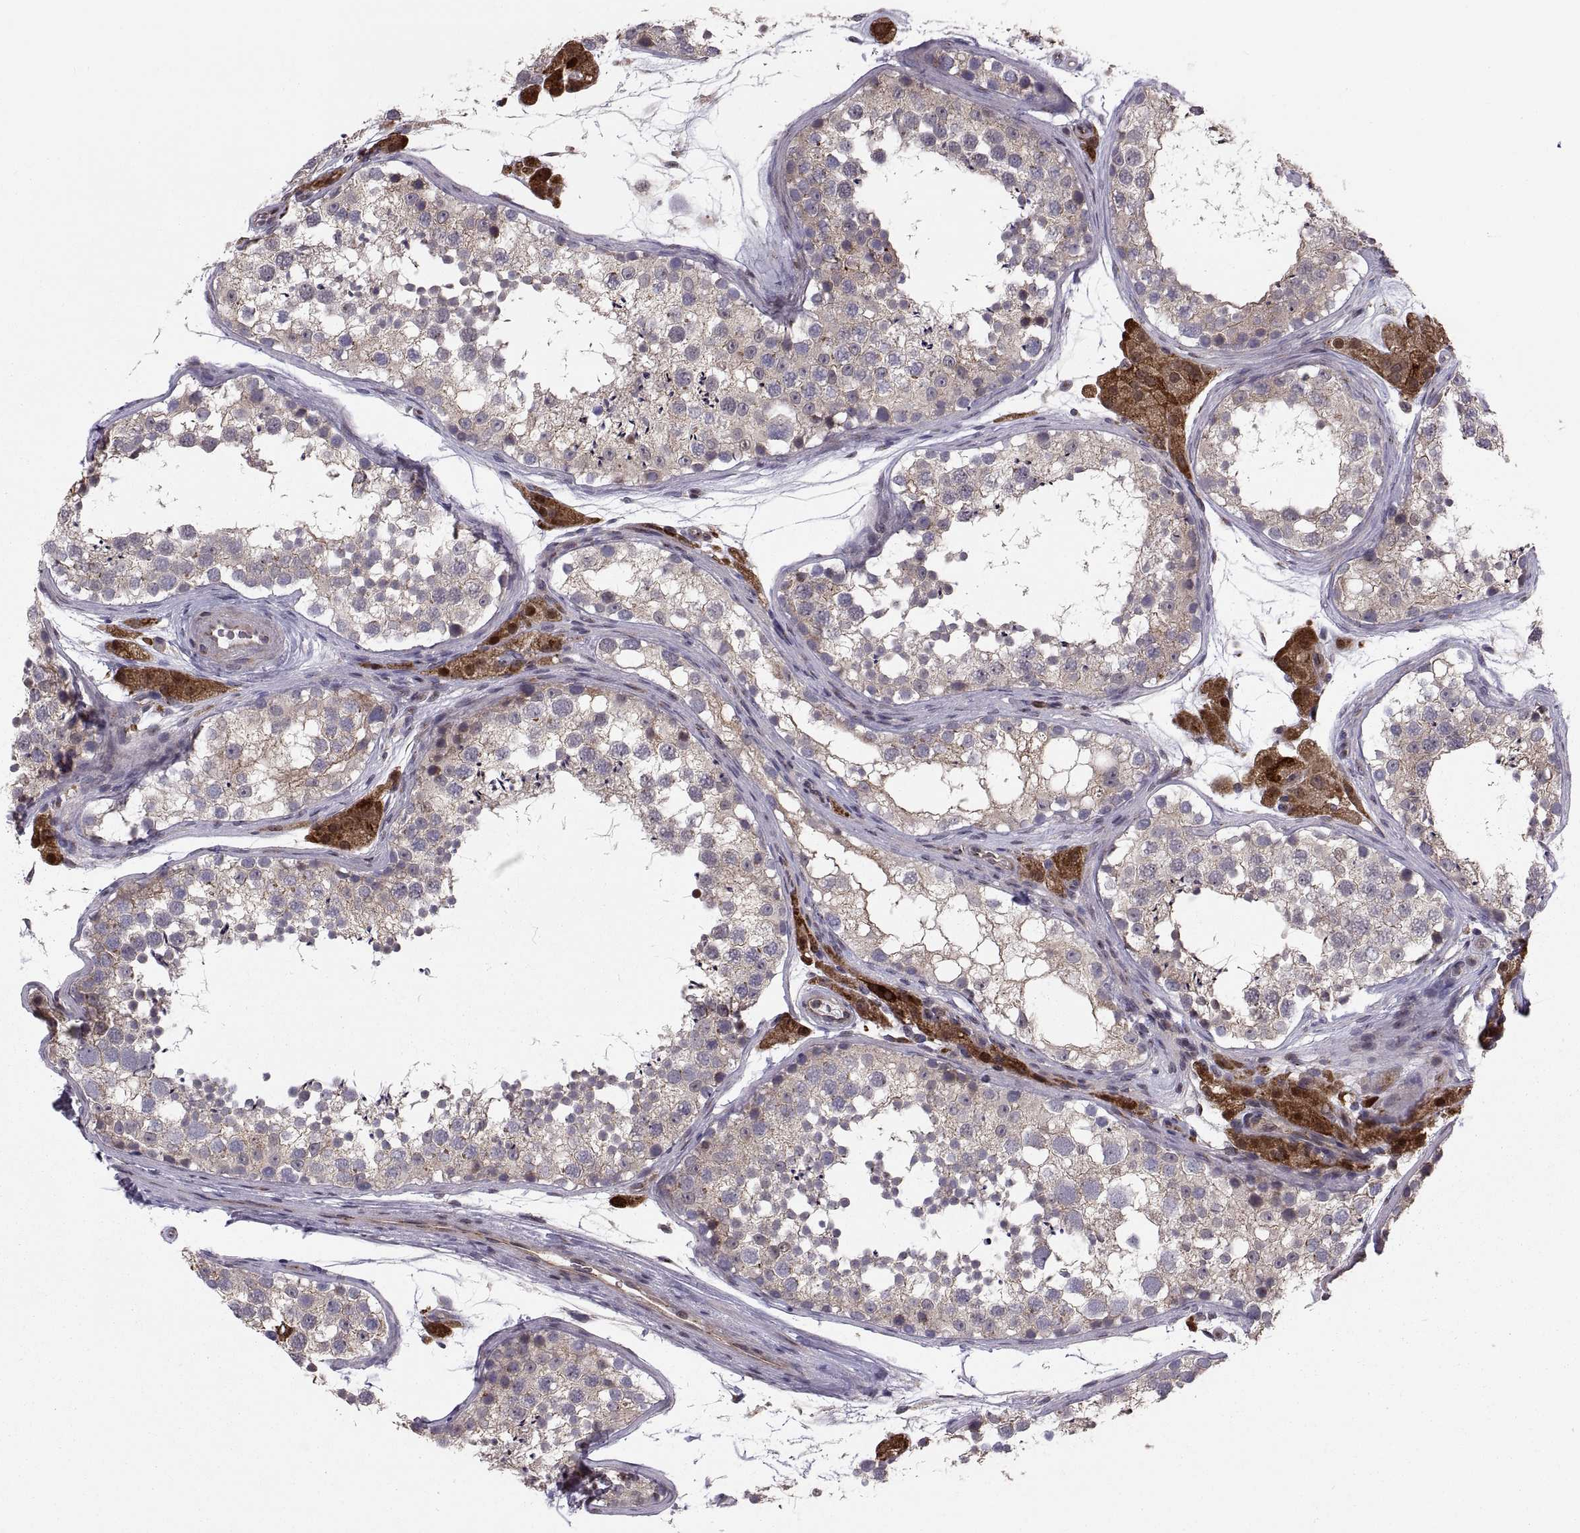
{"staining": {"intensity": "weak", "quantity": ">75%", "location": "cytoplasmic/membranous"}, "tissue": "testis", "cell_type": "Cells in seminiferous ducts", "image_type": "normal", "snomed": [{"axis": "morphology", "description": "Normal tissue, NOS"}, {"axis": "topography", "description": "Testis"}], "caption": "Testis was stained to show a protein in brown. There is low levels of weak cytoplasmic/membranous positivity in about >75% of cells in seminiferous ducts. The staining is performed using DAB brown chromogen to label protein expression. The nuclei are counter-stained blue using hematoxylin.", "gene": "TESC", "patient": {"sex": "male", "age": 41}}